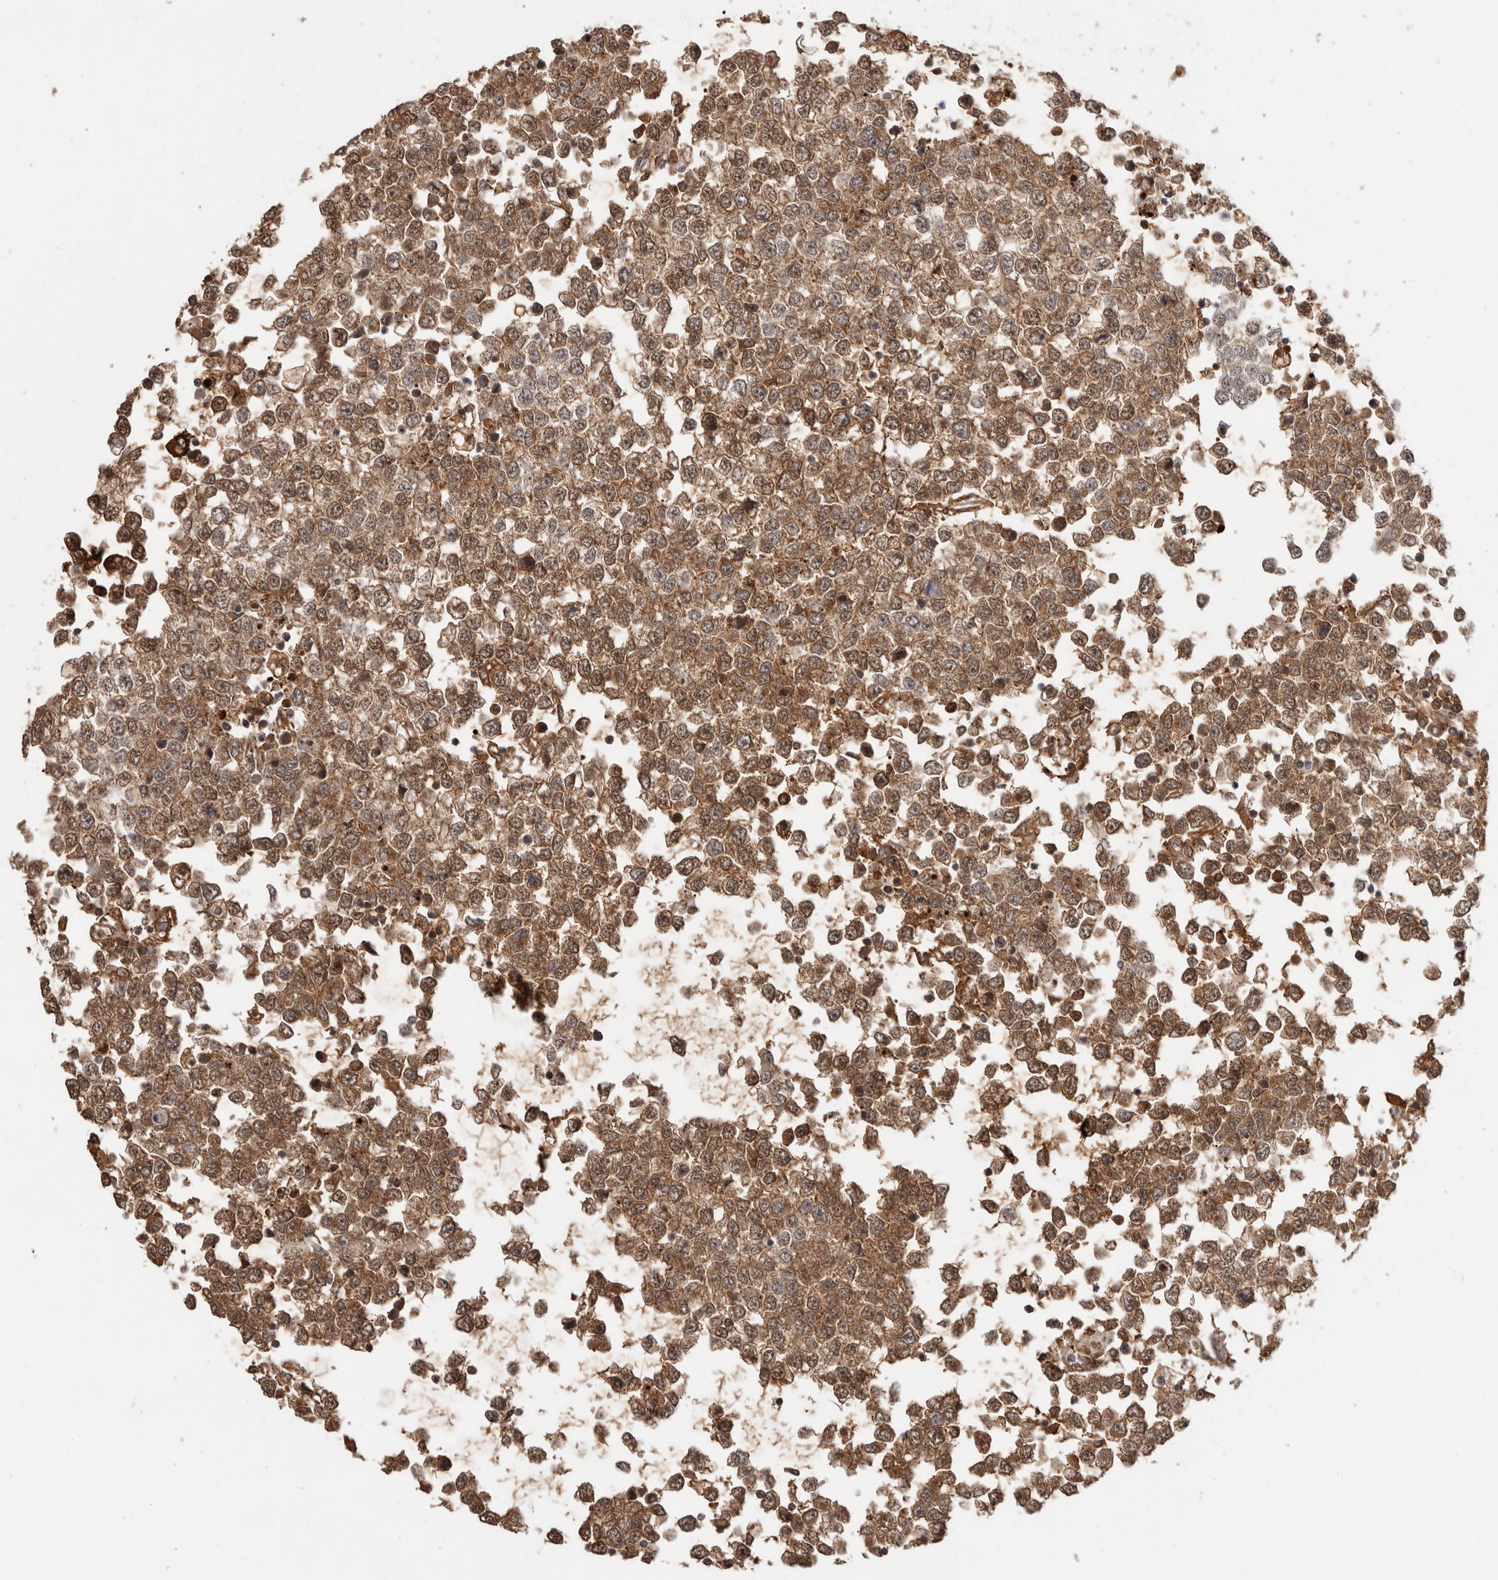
{"staining": {"intensity": "moderate", "quantity": ">75%", "location": "cytoplasmic/membranous,nuclear"}, "tissue": "testis cancer", "cell_type": "Tumor cells", "image_type": "cancer", "snomed": [{"axis": "morphology", "description": "Seminoma, NOS"}, {"axis": "topography", "description": "Testis"}], "caption": "High-power microscopy captured an immunohistochemistry (IHC) micrograph of testis seminoma, revealing moderate cytoplasmic/membranous and nuclear expression in about >75% of tumor cells. (Stains: DAB (3,3'-diaminobenzidine) in brown, nuclei in blue, Microscopy: brightfield microscopy at high magnification).", "gene": "FAM3A", "patient": {"sex": "male", "age": 65}}